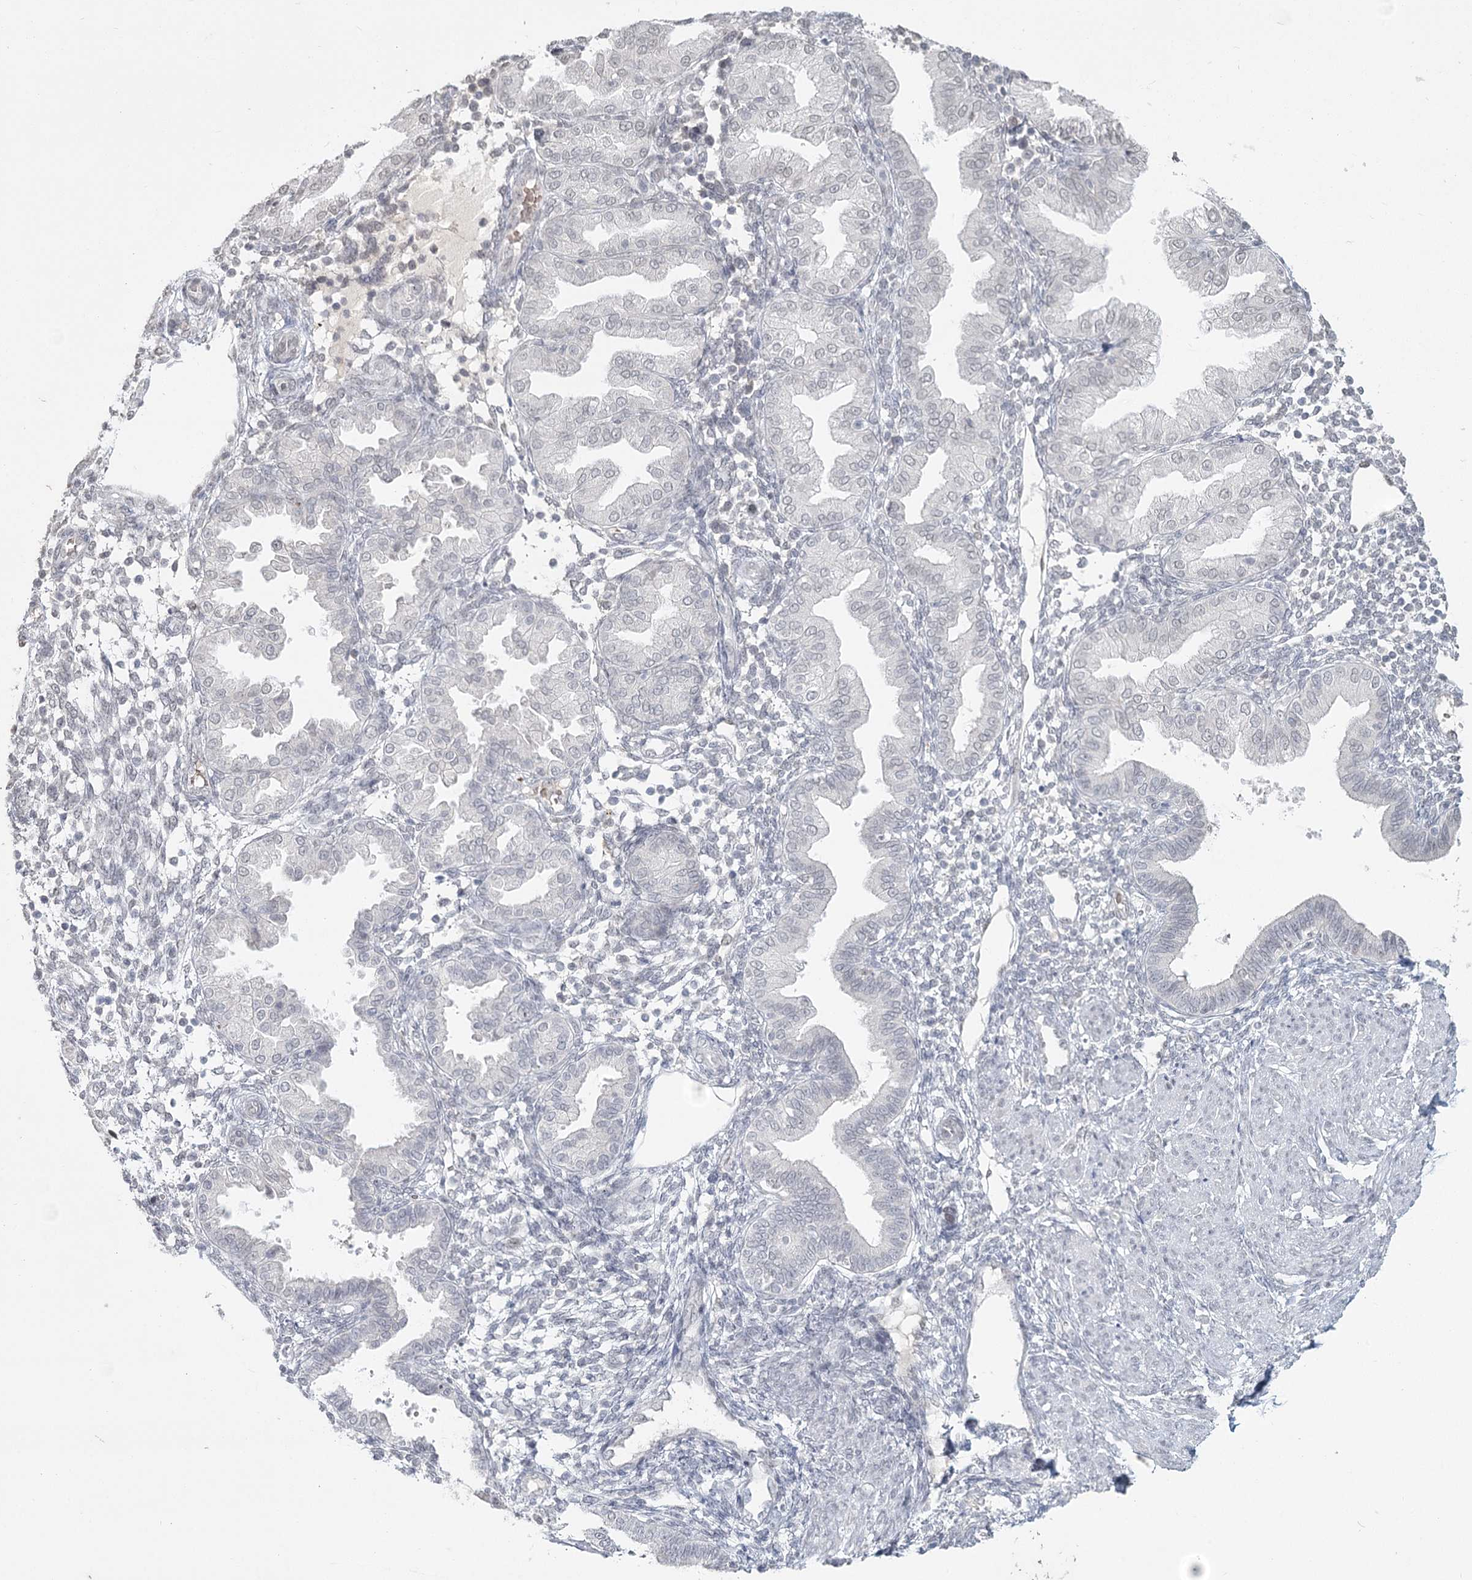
{"staining": {"intensity": "negative", "quantity": "none", "location": "none"}, "tissue": "endometrium", "cell_type": "Cells in endometrial stroma", "image_type": "normal", "snomed": [{"axis": "morphology", "description": "Normal tissue, NOS"}, {"axis": "topography", "description": "Endometrium"}], "caption": "Immunohistochemistry of normal human endometrium shows no positivity in cells in endometrial stroma.", "gene": "LY6G5C", "patient": {"sex": "female", "age": 53}}